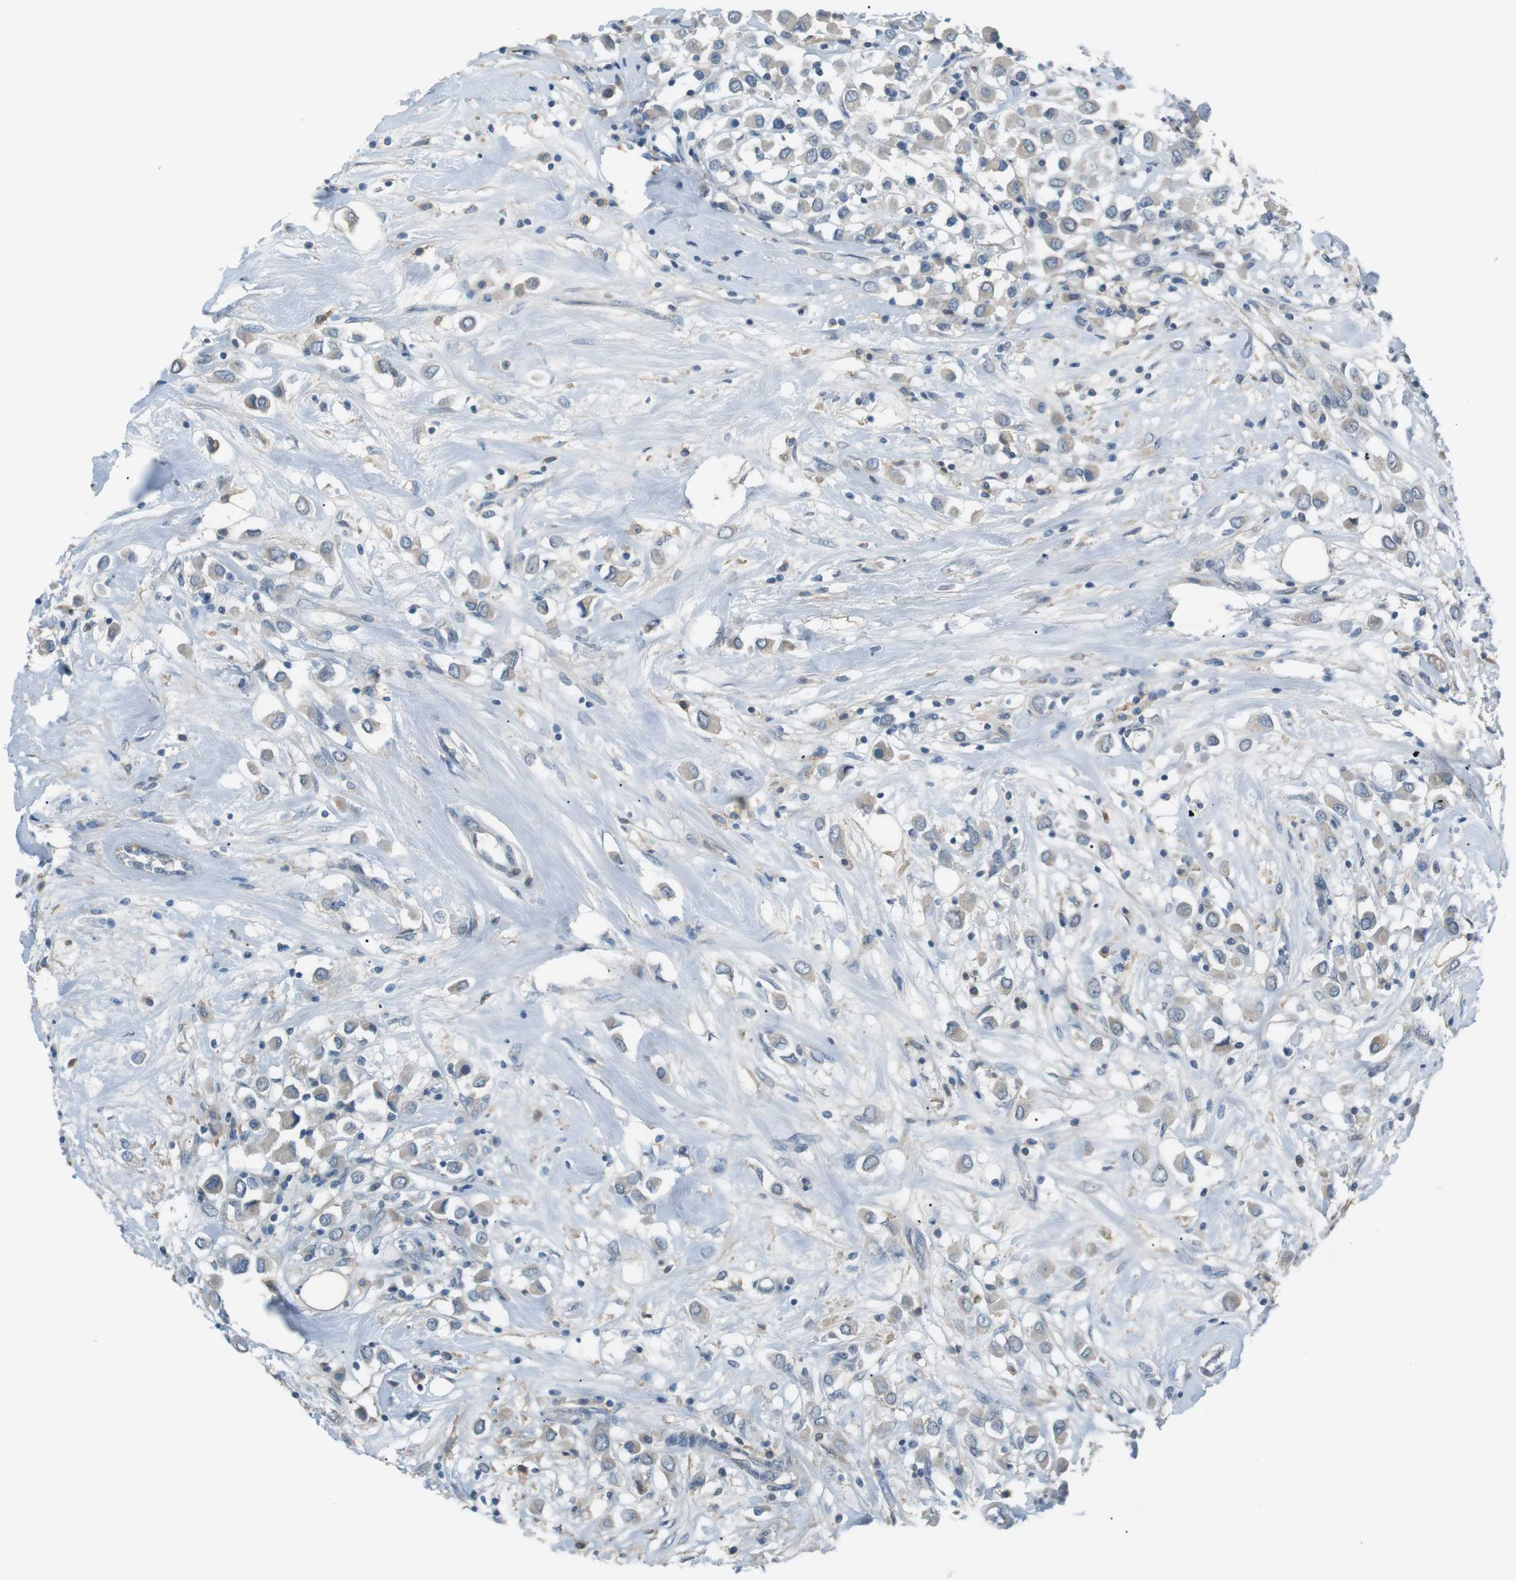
{"staining": {"intensity": "weak", "quantity": "<25%", "location": "cytoplasmic/membranous"}, "tissue": "breast cancer", "cell_type": "Tumor cells", "image_type": "cancer", "snomed": [{"axis": "morphology", "description": "Duct carcinoma"}, {"axis": "topography", "description": "Breast"}], "caption": "An IHC image of breast cancer is shown. There is no staining in tumor cells of breast cancer.", "gene": "RTN3", "patient": {"sex": "female", "age": 61}}